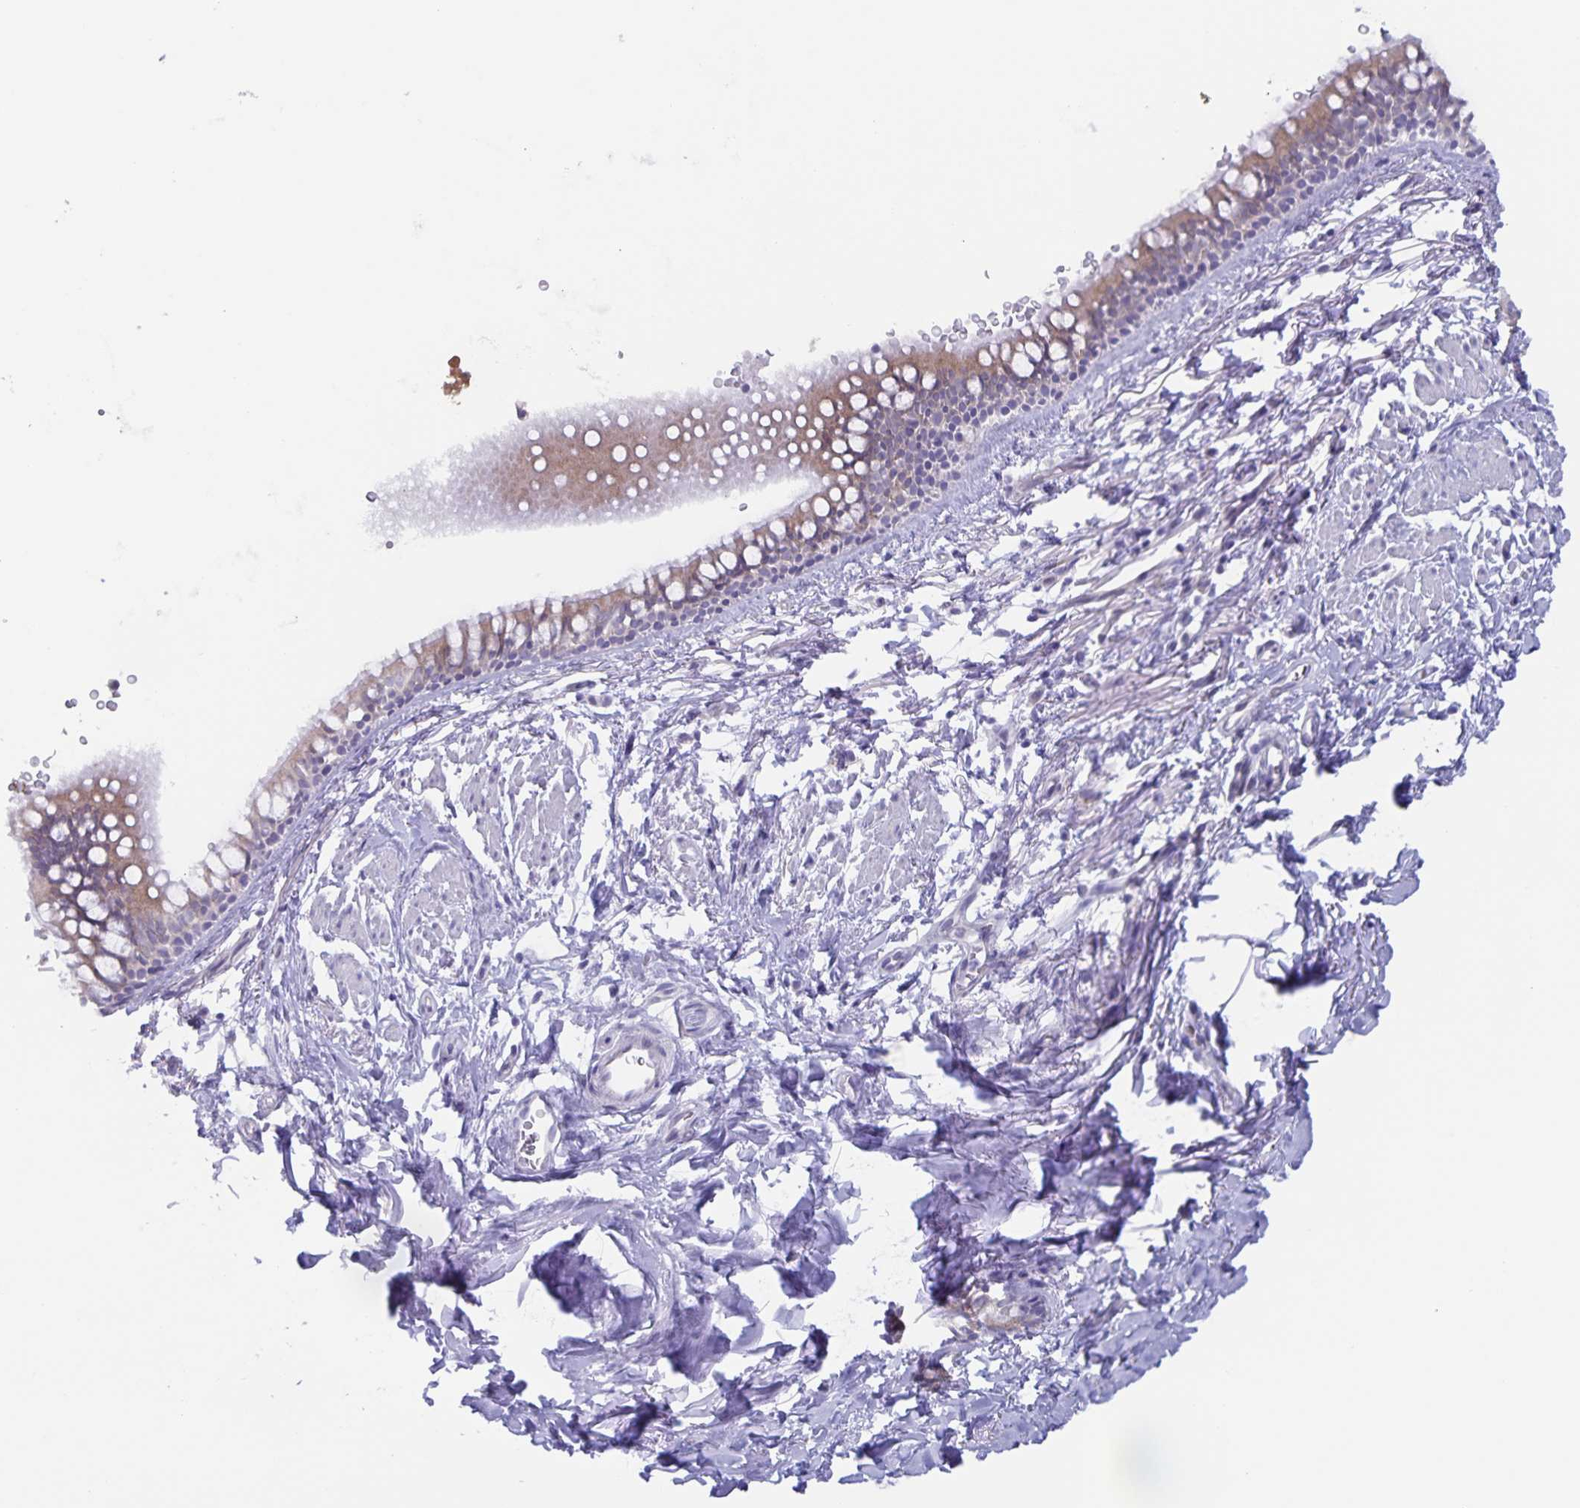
{"staining": {"intensity": "weak", "quantity": "25%-75%", "location": "cytoplasmic/membranous"}, "tissue": "bronchus", "cell_type": "Respiratory epithelial cells", "image_type": "normal", "snomed": [{"axis": "morphology", "description": "Normal tissue, NOS"}, {"axis": "topography", "description": "Lymph node"}, {"axis": "topography", "description": "Cartilage tissue"}, {"axis": "topography", "description": "Bronchus"}], "caption": "IHC (DAB) staining of unremarkable bronchus demonstrates weak cytoplasmic/membranous protein staining in approximately 25%-75% of respiratory epithelial cells.", "gene": "AQP4", "patient": {"sex": "female", "age": 70}}